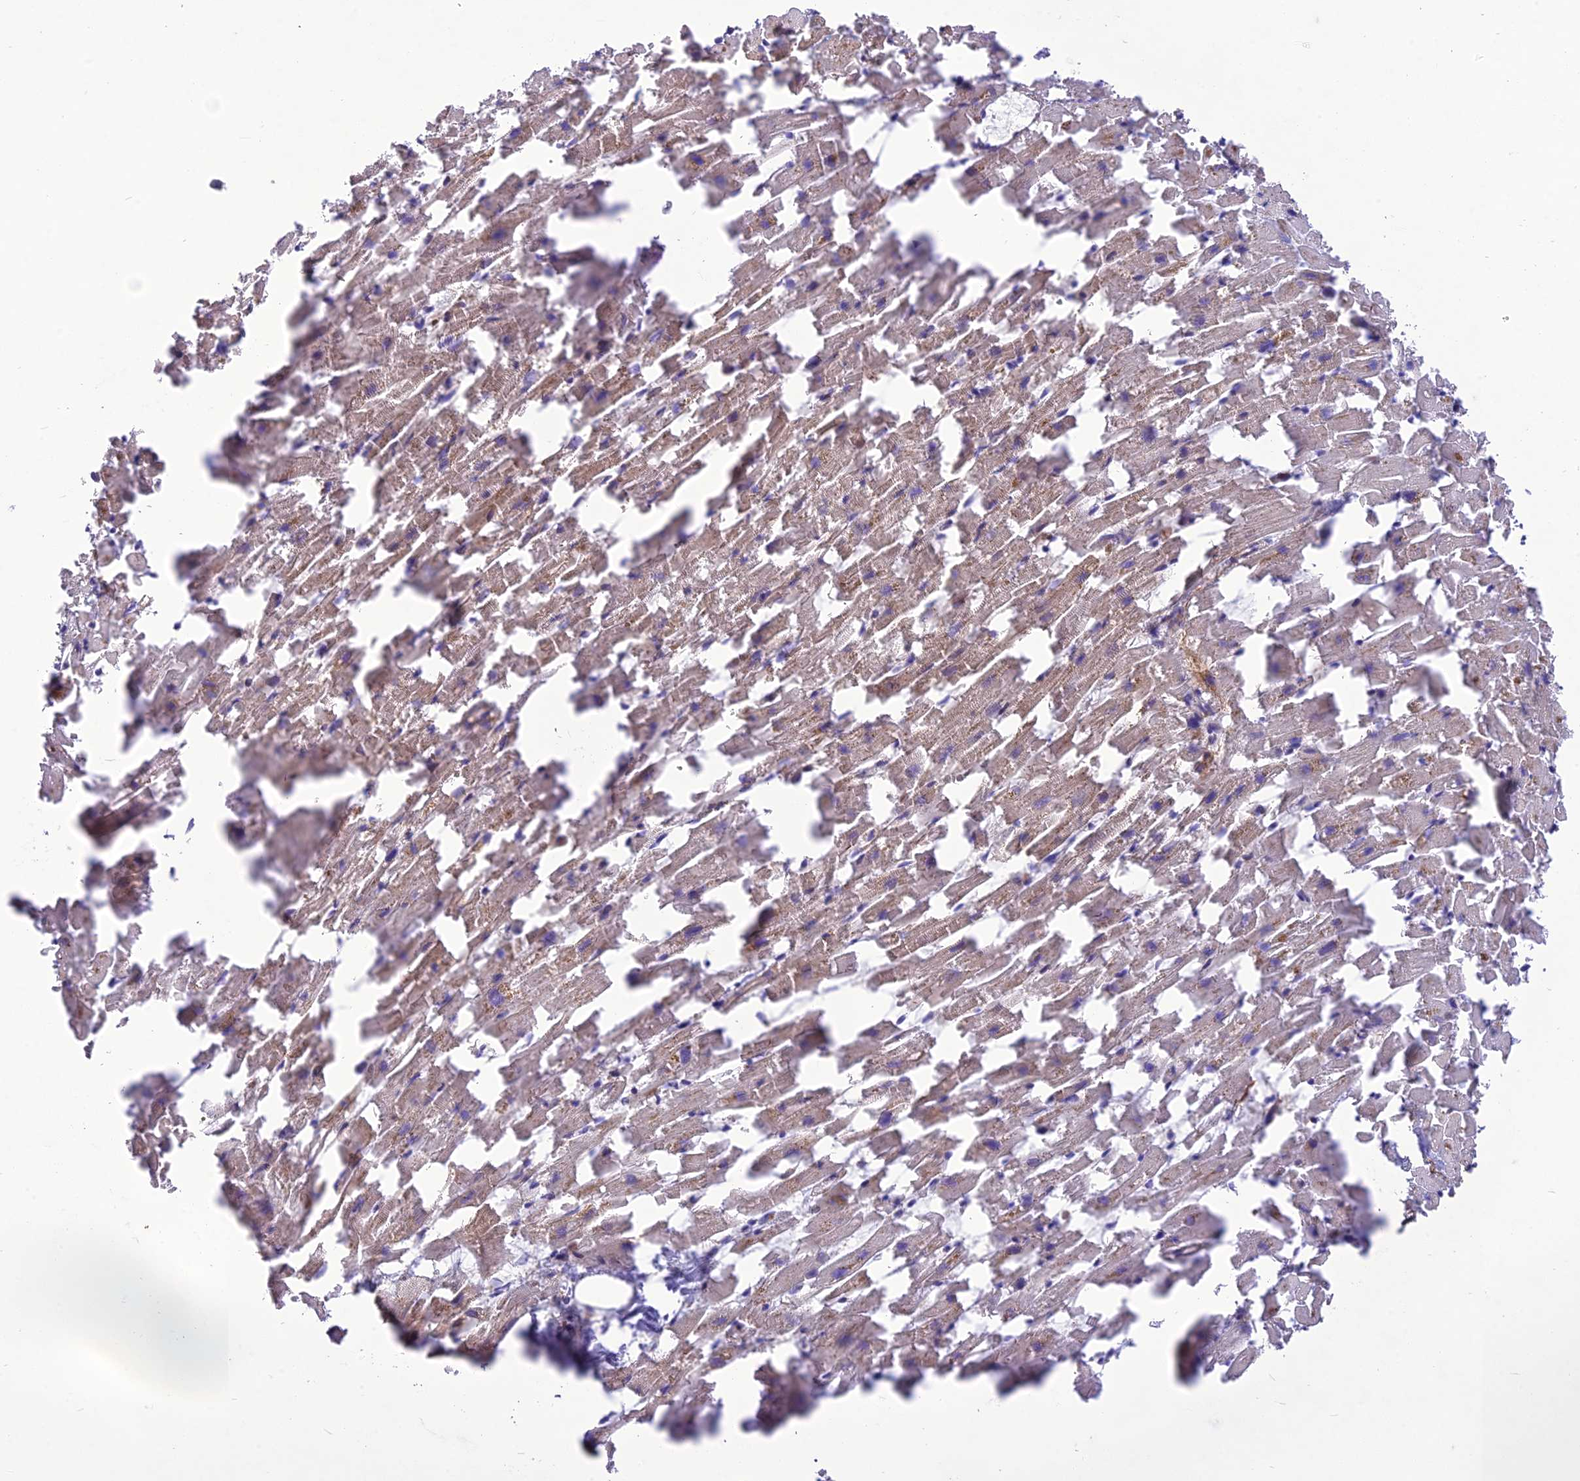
{"staining": {"intensity": "moderate", "quantity": "<25%", "location": "cytoplasmic/membranous"}, "tissue": "heart muscle", "cell_type": "Cardiomyocytes", "image_type": "normal", "snomed": [{"axis": "morphology", "description": "Normal tissue, NOS"}, {"axis": "topography", "description": "Heart"}], "caption": "Immunohistochemistry histopathology image of unremarkable heart muscle stained for a protein (brown), which shows low levels of moderate cytoplasmic/membranous positivity in about <25% of cardiomyocytes.", "gene": "ITGAE", "patient": {"sex": "female", "age": 64}}